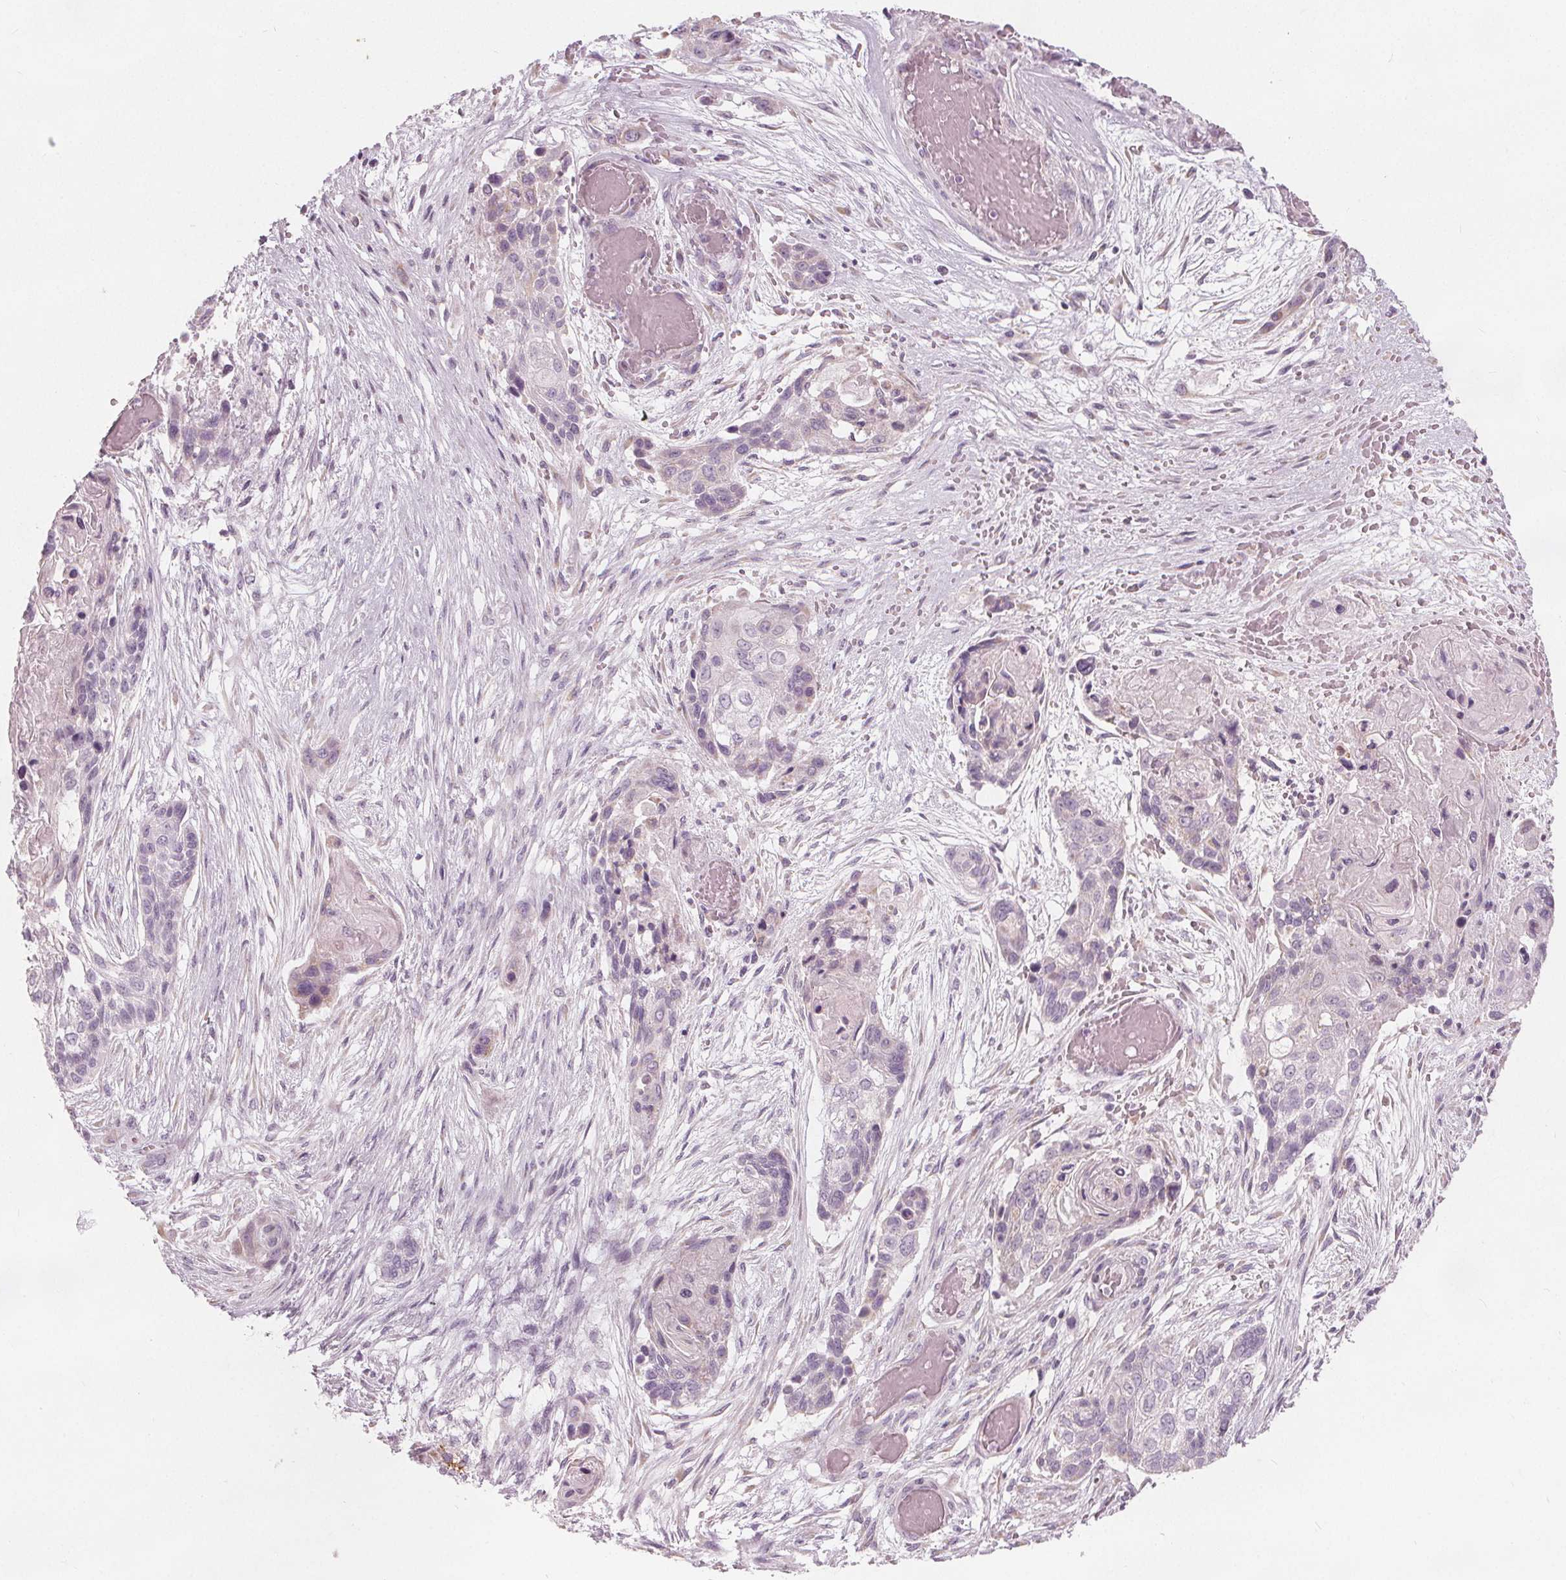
{"staining": {"intensity": "negative", "quantity": "none", "location": "none"}, "tissue": "lung cancer", "cell_type": "Tumor cells", "image_type": "cancer", "snomed": [{"axis": "morphology", "description": "Squamous cell carcinoma, NOS"}, {"axis": "topography", "description": "Lung"}], "caption": "Immunohistochemical staining of lung cancer (squamous cell carcinoma) displays no significant positivity in tumor cells. The staining is performed using DAB (3,3'-diaminobenzidine) brown chromogen with nuclei counter-stained in using hematoxylin.", "gene": "BRSK1", "patient": {"sex": "male", "age": 69}}